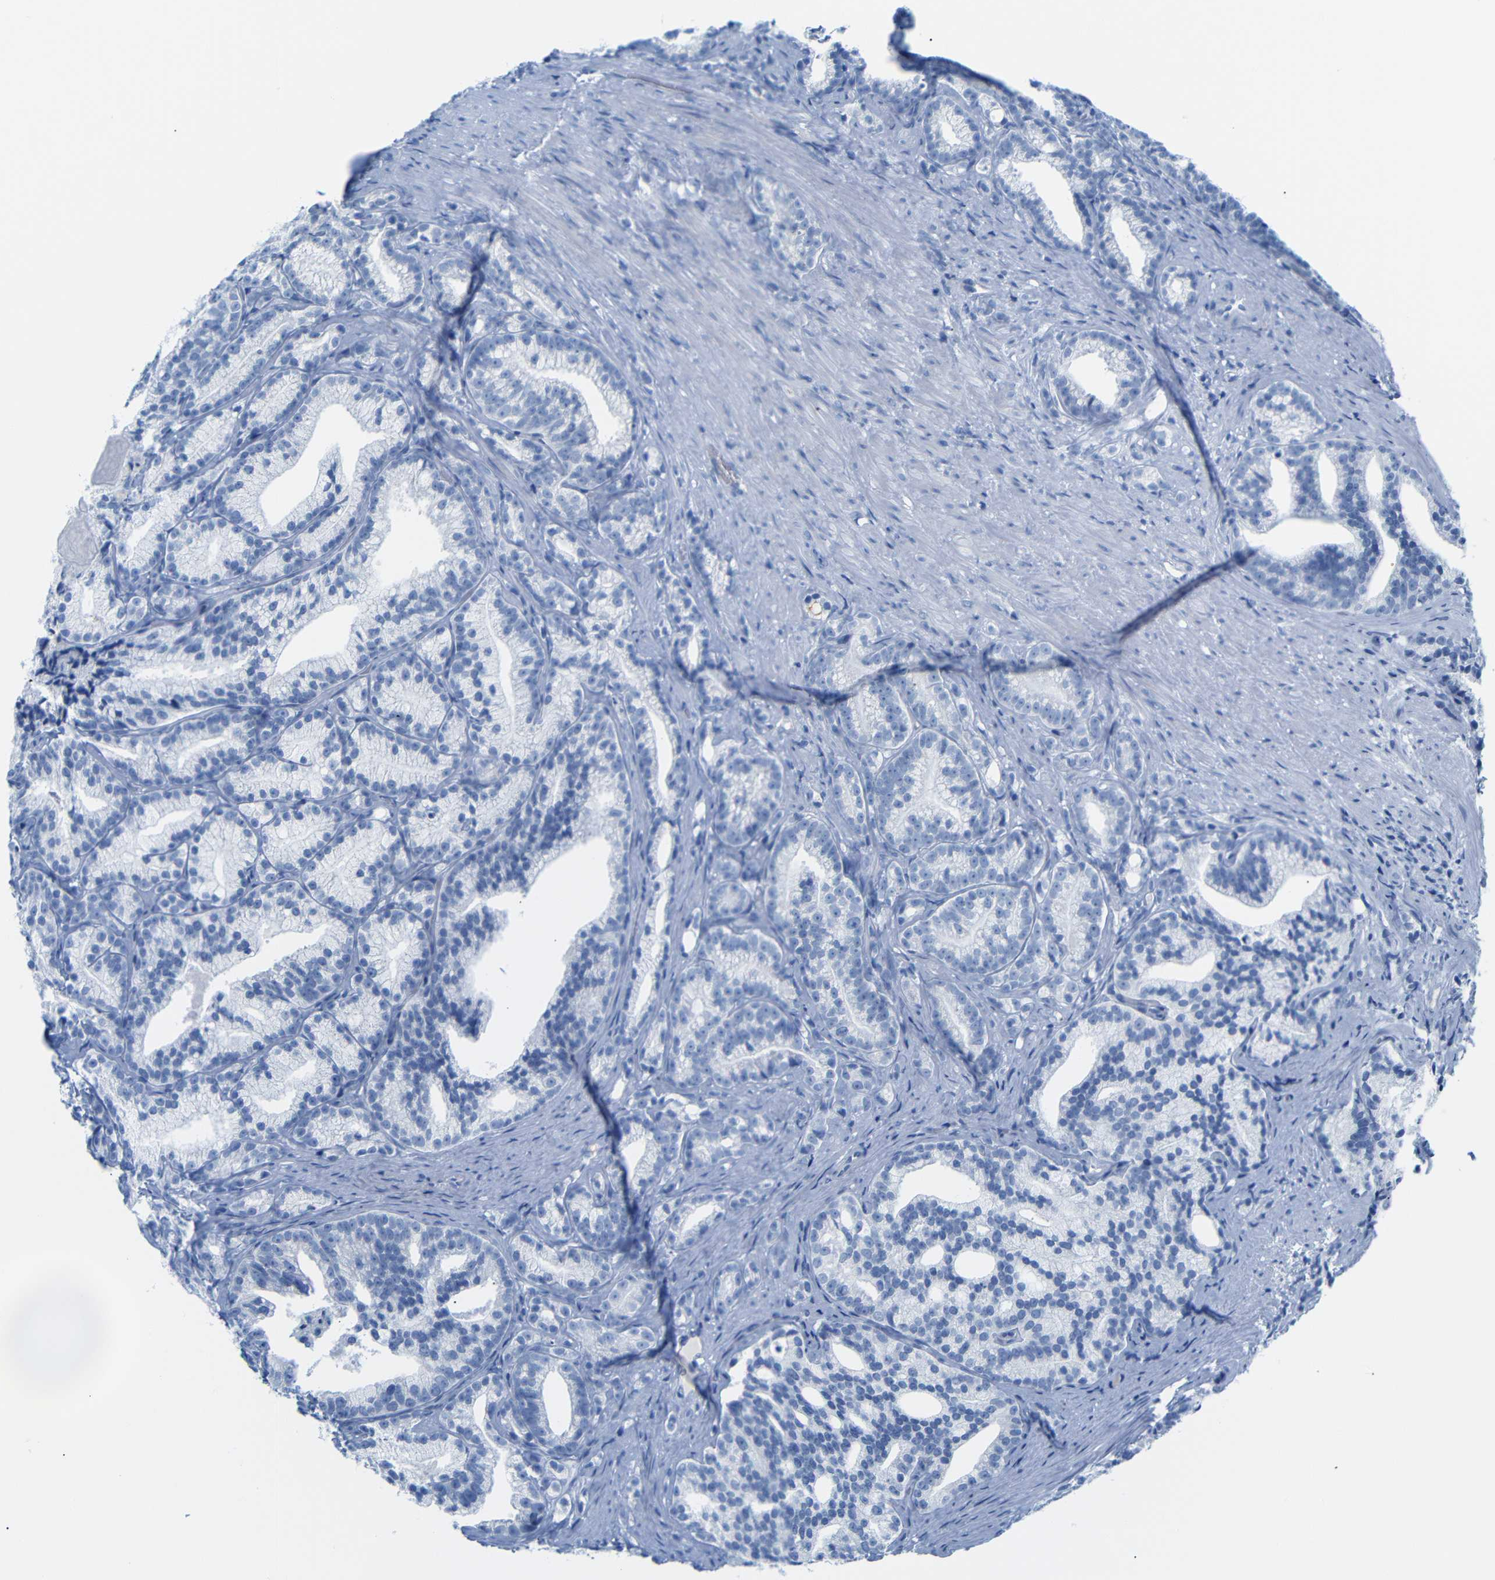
{"staining": {"intensity": "negative", "quantity": "none", "location": "none"}, "tissue": "prostate cancer", "cell_type": "Tumor cells", "image_type": "cancer", "snomed": [{"axis": "morphology", "description": "Adenocarcinoma, Low grade"}, {"axis": "topography", "description": "Prostate"}], "caption": "Prostate cancer (low-grade adenocarcinoma) was stained to show a protein in brown. There is no significant staining in tumor cells.", "gene": "ERVMER34-1", "patient": {"sex": "male", "age": 89}}